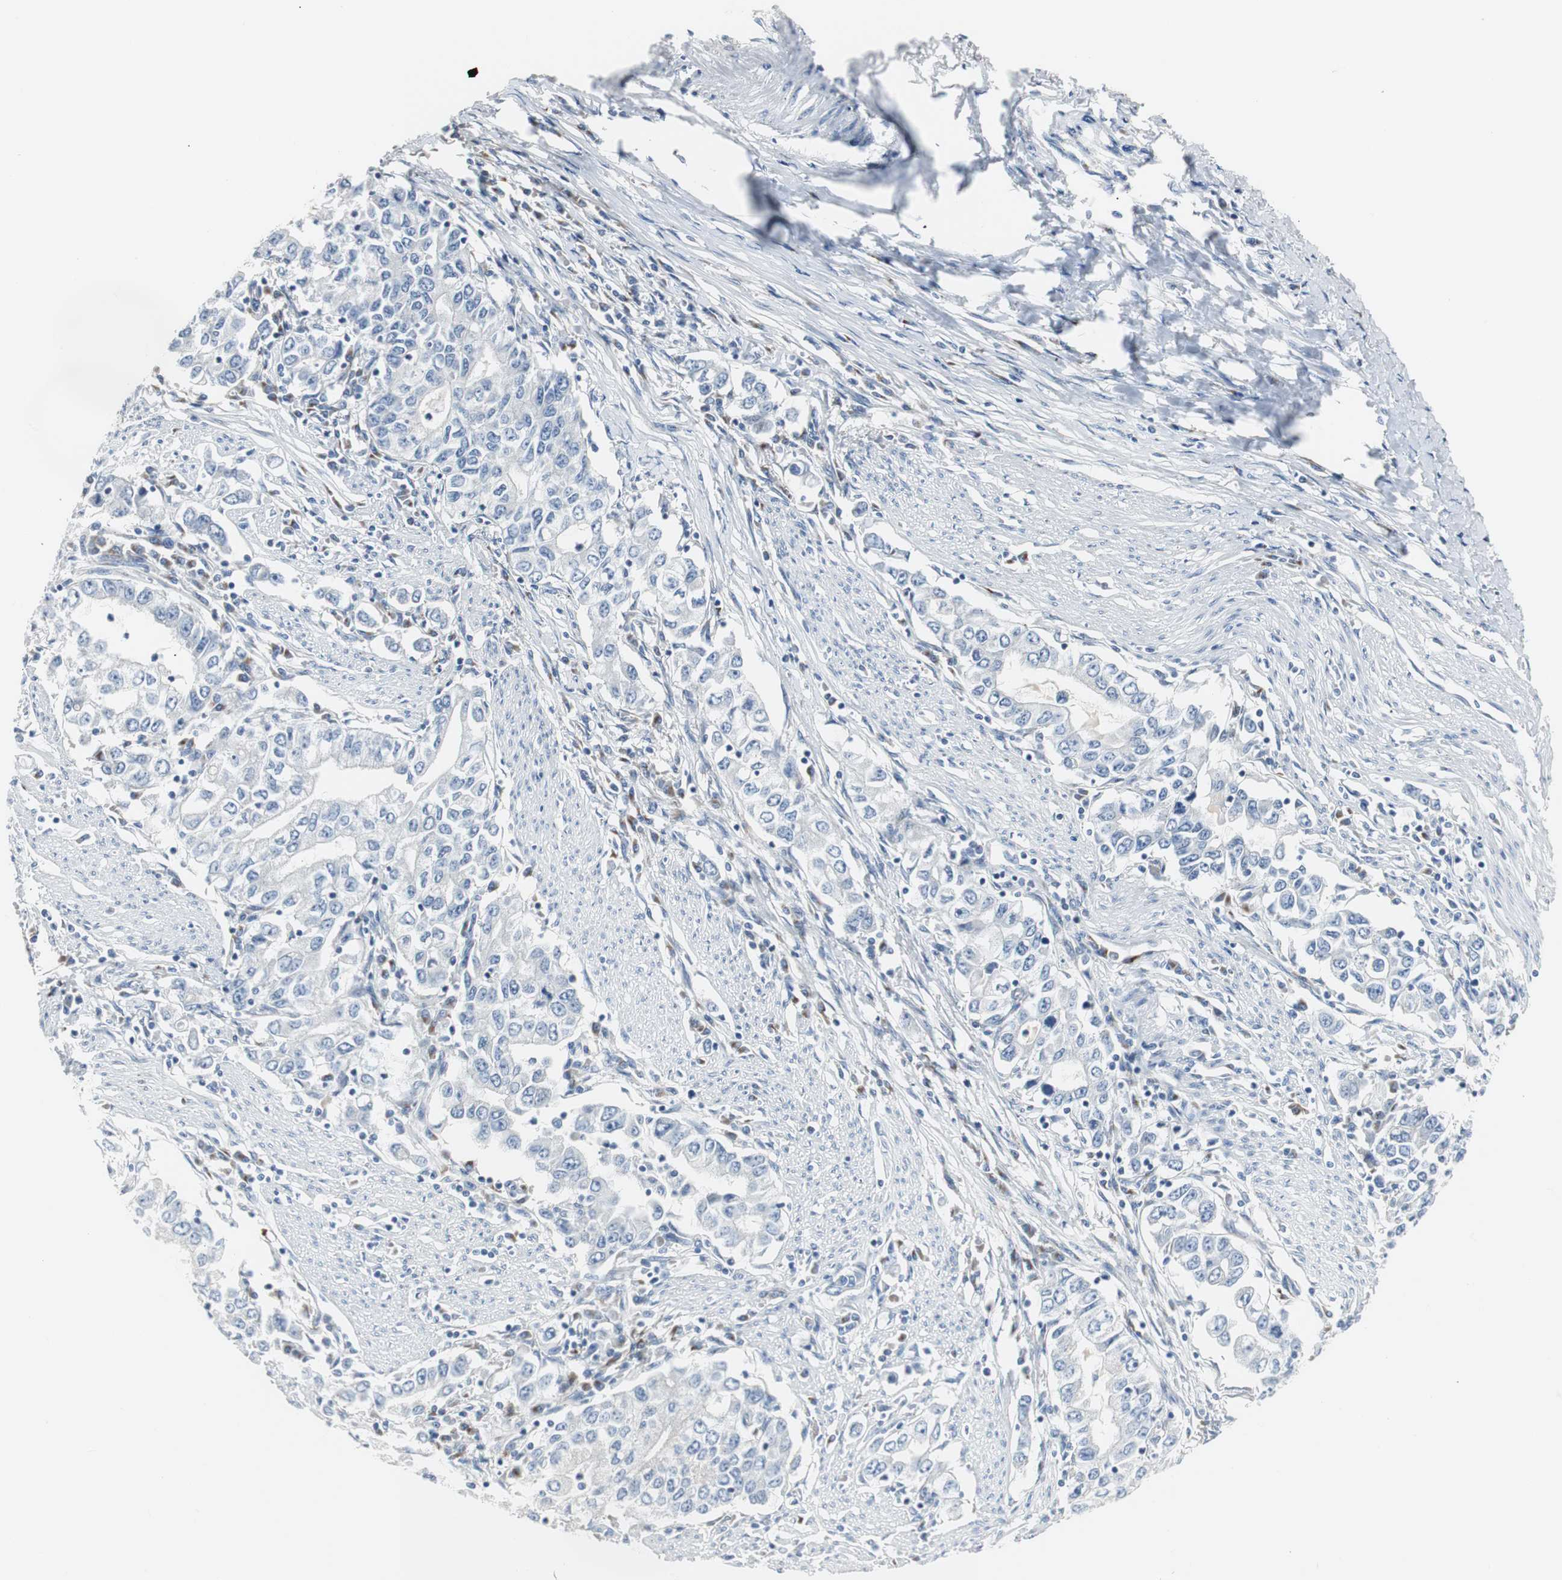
{"staining": {"intensity": "negative", "quantity": "none", "location": "none"}, "tissue": "stomach cancer", "cell_type": "Tumor cells", "image_type": "cancer", "snomed": [{"axis": "morphology", "description": "Adenocarcinoma, NOS"}, {"axis": "topography", "description": "Stomach, lower"}], "caption": "High magnification brightfield microscopy of stomach adenocarcinoma stained with DAB (brown) and counterstained with hematoxylin (blue): tumor cells show no significant expression.", "gene": "SOX30", "patient": {"sex": "female", "age": 72}}